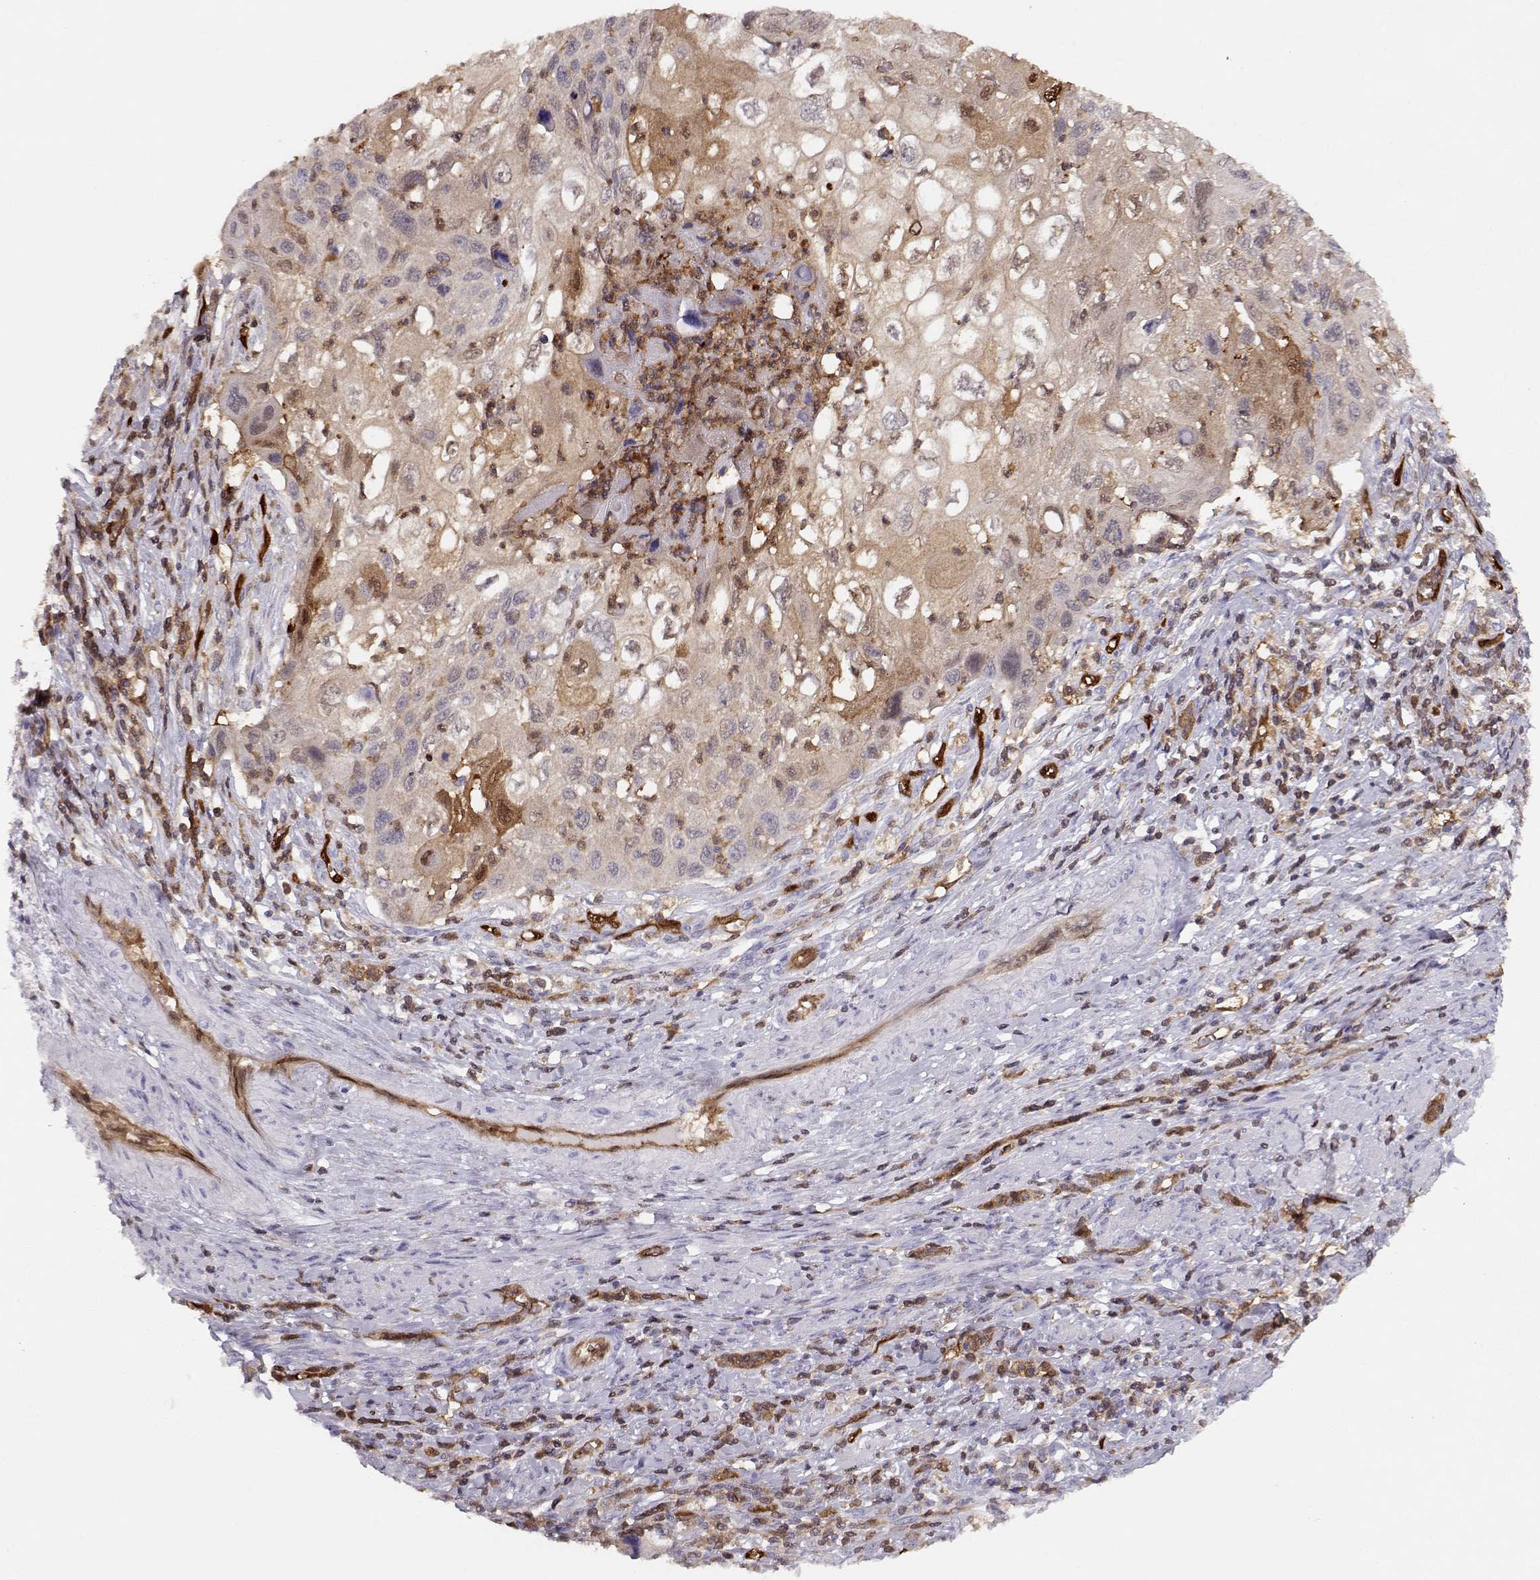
{"staining": {"intensity": "weak", "quantity": ">75%", "location": "cytoplasmic/membranous"}, "tissue": "cervical cancer", "cell_type": "Tumor cells", "image_type": "cancer", "snomed": [{"axis": "morphology", "description": "Squamous cell carcinoma, NOS"}, {"axis": "topography", "description": "Cervix"}], "caption": "Immunohistochemical staining of human squamous cell carcinoma (cervical) reveals low levels of weak cytoplasmic/membranous positivity in about >75% of tumor cells. (Brightfield microscopy of DAB IHC at high magnification).", "gene": "PNP", "patient": {"sex": "female", "age": 70}}